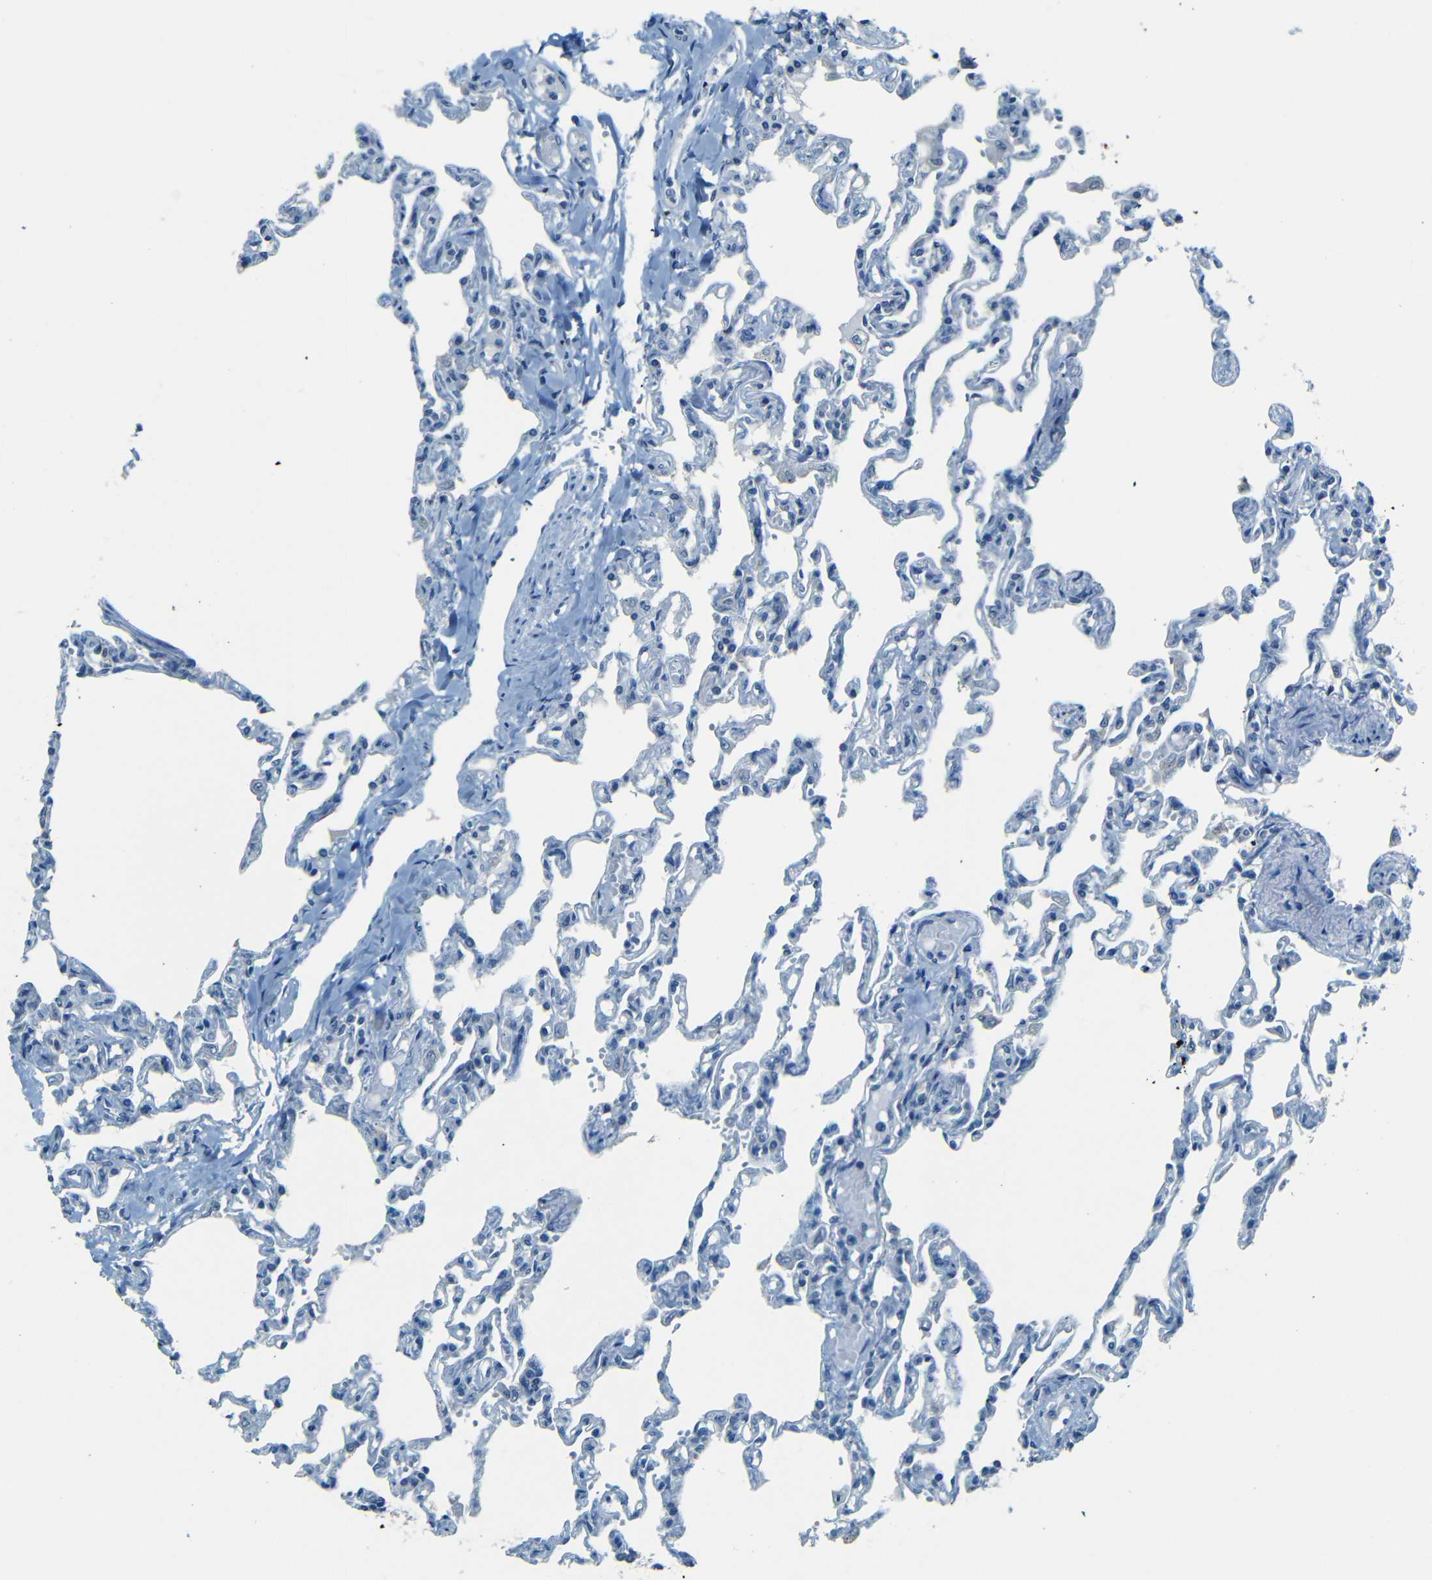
{"staining": {"intensity": "negative", "quantity": "none", "location": "none"}, "tissue": "lung", "cell_type": "Alveolar cells", "image_type": "normal", "snomed": [{"axis": "morphology", "description": "Normal tissue, NOS"}, {"axis": "topography", "description": "Lung"}], "caption": "Alveolar cells show no significant protein expression in benign lung. (Immunohistochemistry, brightfield microscopy, high magnification).", "gene": "ZMAT1", "patient": {"sex": "male", "age": 21}}